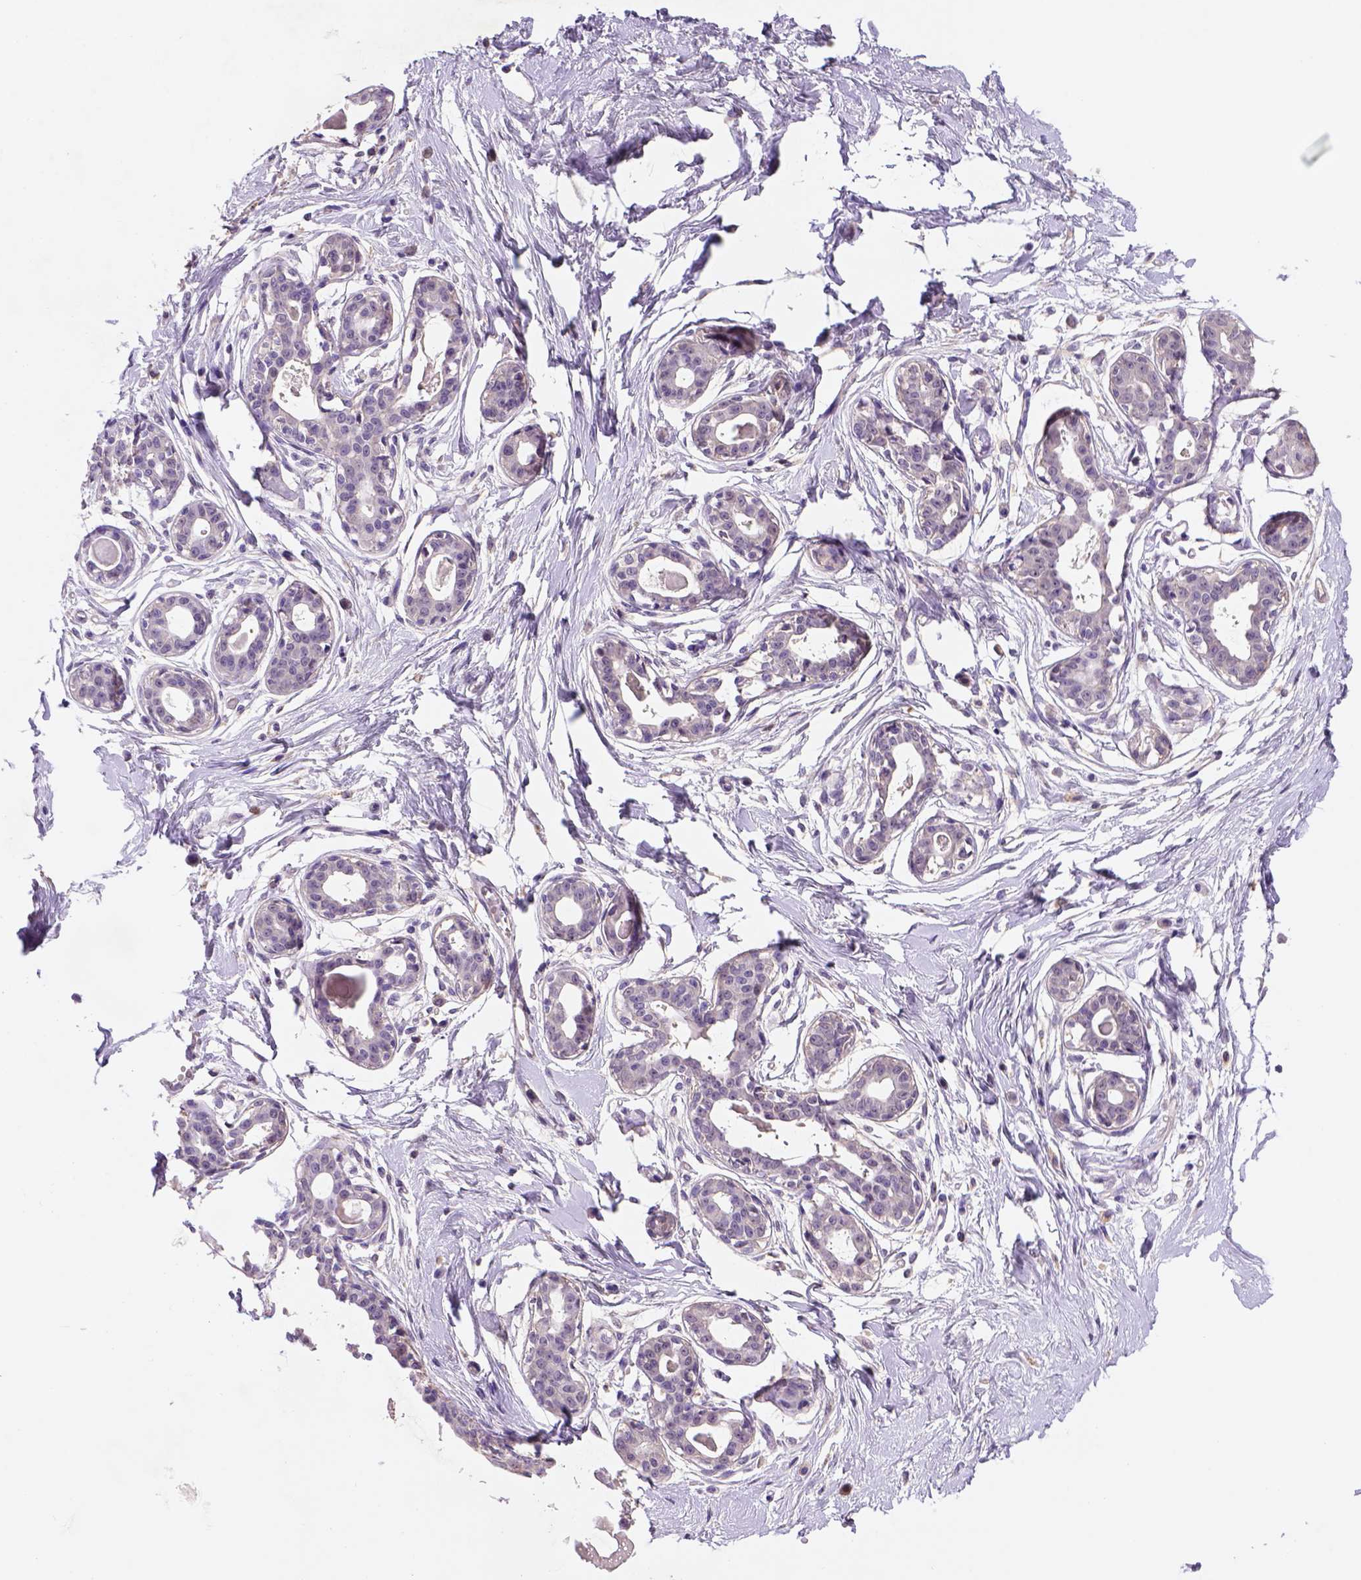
{"staining": {"intensity": "negative", "quantity": "none", "location": "none"}, "tissue": "breast", "cell_type": "Adipocytes", "image_type": "normal", "snomed": [{"axis": "morphology", "description": "Normal tissue, NOS"}, {"axis": "topography", "description": "Breast"}], "caption": "Immunohistochemistry photomicrograph of unremarkable human breast stained for a protein (brown), which demonstrates no positivity in adipocytes. (DAB (3,3'-diaminobenzidine) immunohistochemistry visualized using brightfield microscopy, high magnification).", "gene": "SCML4", "patient": {"sex": "female", "age": 45}}